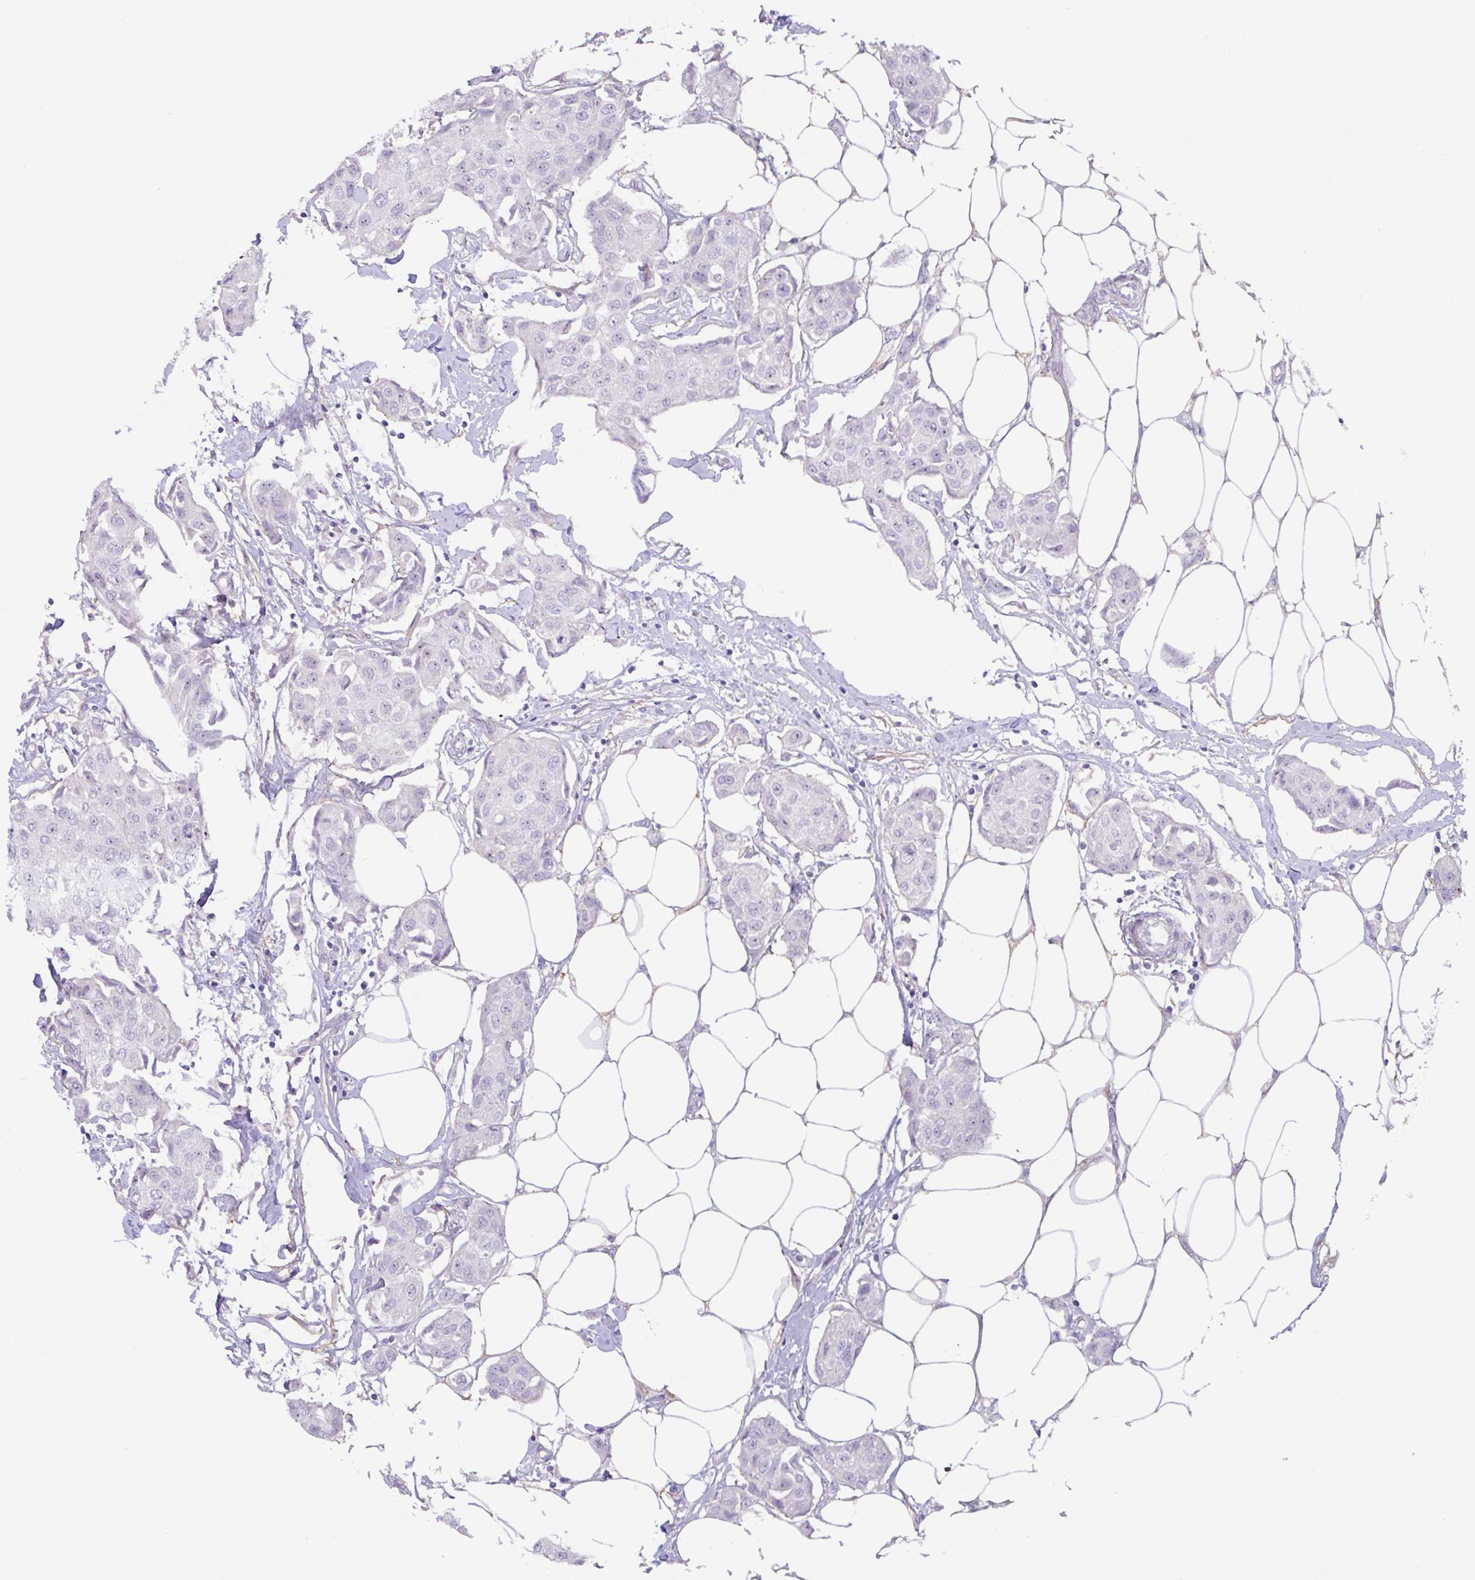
{"staining": {"intensity": "negative", "quantity": "none", "location": "none"}, "tissue": "breast cancer", "cell_type": "Tumor cells", "image_type": "cancer", "snomed": [{"axis": "morphology", "description": "Duct carcinoma"}, {"axis": "topography", "description": "Breast"}, {"axis": "topography", "description": "Lymph node"}], "caption": "Protein analysis of invasive ductal carcinoma (breast) displays no significant staining in tumor cells. (Immunohistochemistry (ihc), brightfield microscopy, high magnification).", "gene": "MXRA8", "patient": {"sex": "female", "age": 80}}